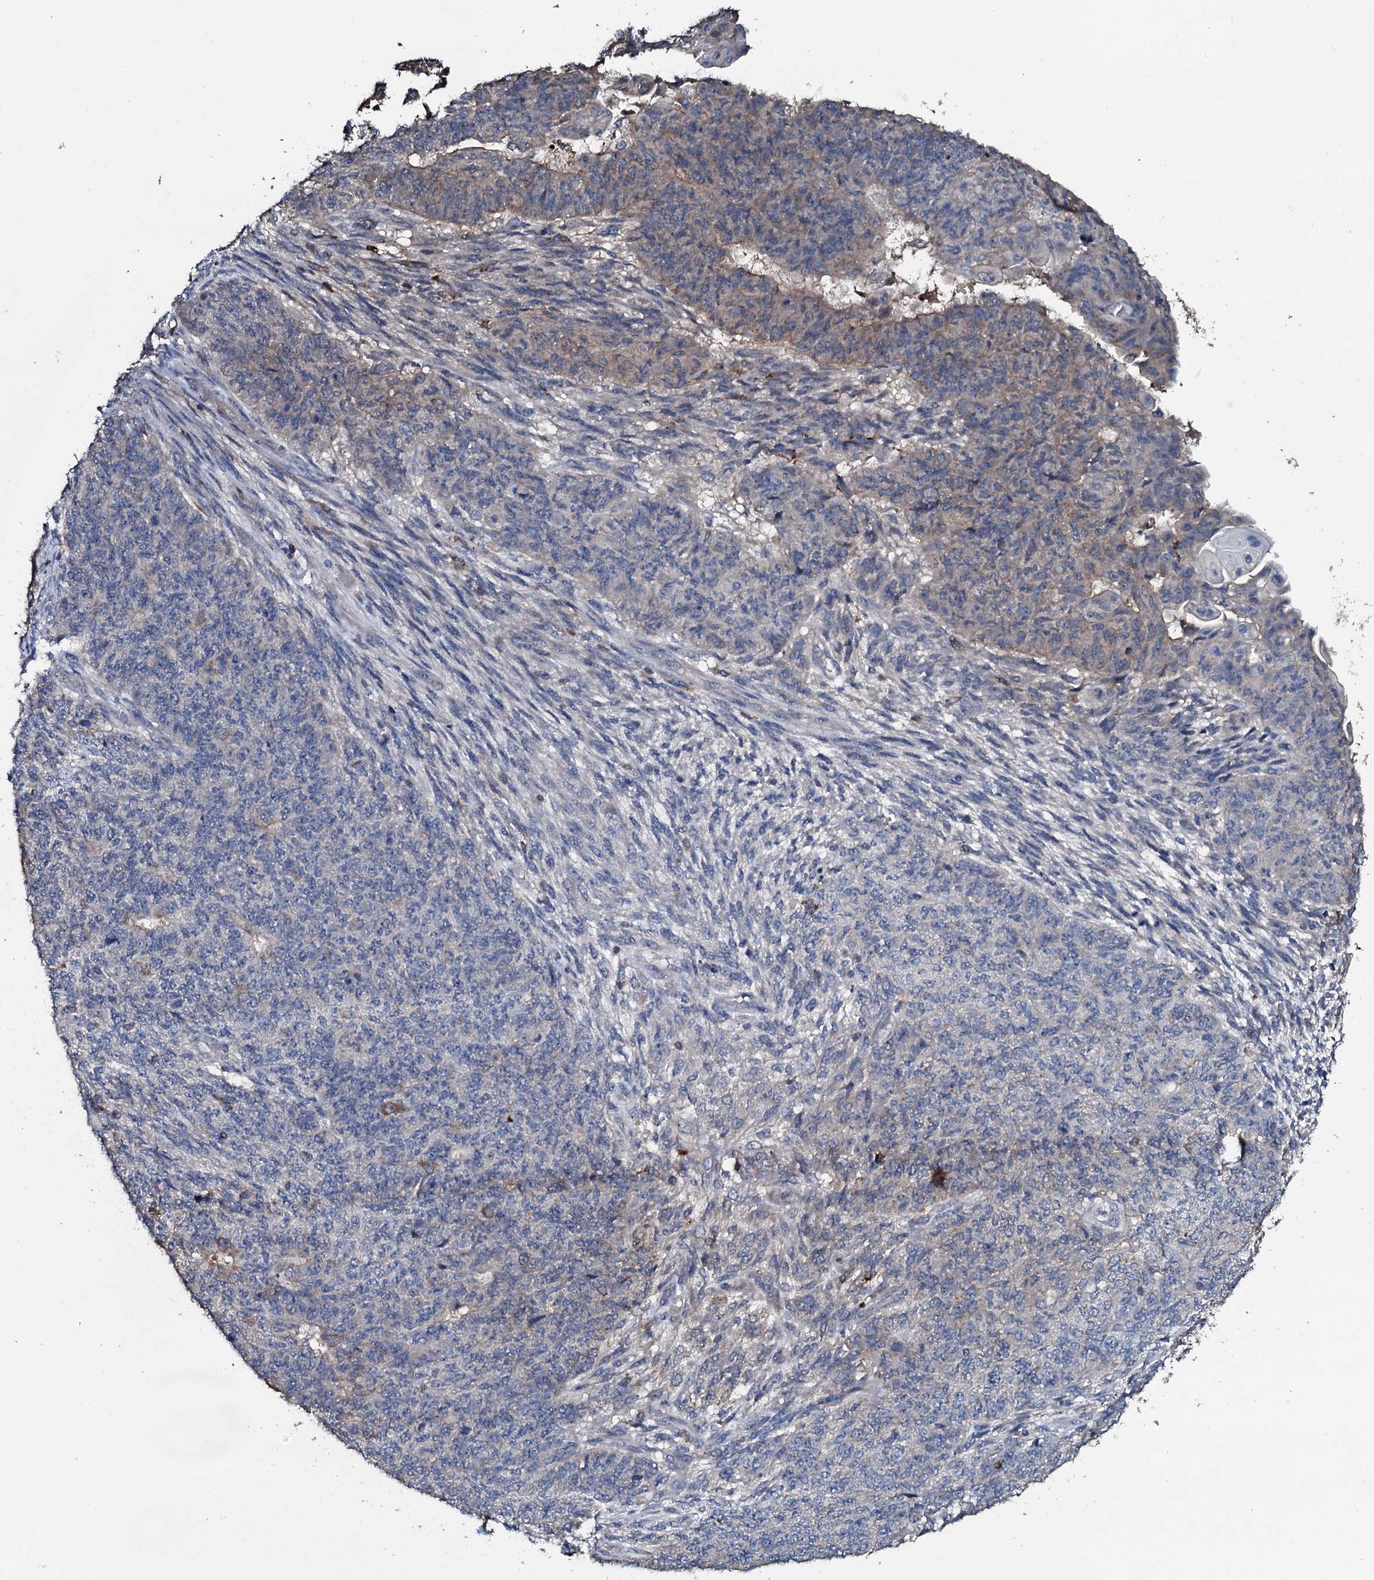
{"staining": {"intensity": "negative", "quantity": "none", "location": "none"}, "tissue": "endometrial cancer", "cell_type": "Tumor cells", "image_type": "cancer", "snomed": [{"axis": "morphology", "description": "Adenocarcinoma, NOS"}, {"axis": "topography", "description": "Endometrium"}], "caption": "High magnification brightfield microscopy of endometrial adenocarcinoma stained with DAB (3,3'-diaminobenzidine) (brown) and counterstained with hematoxylin (blue): tumor cells show no significant positivity. The staining was performed using DAB to visualize the protein expression in brown, while the nuclei were stained in blue with hematoxylin (Magnification: 20x).", "gene": "TPGS2", "patient": {"sex": "female", "age": 32}}